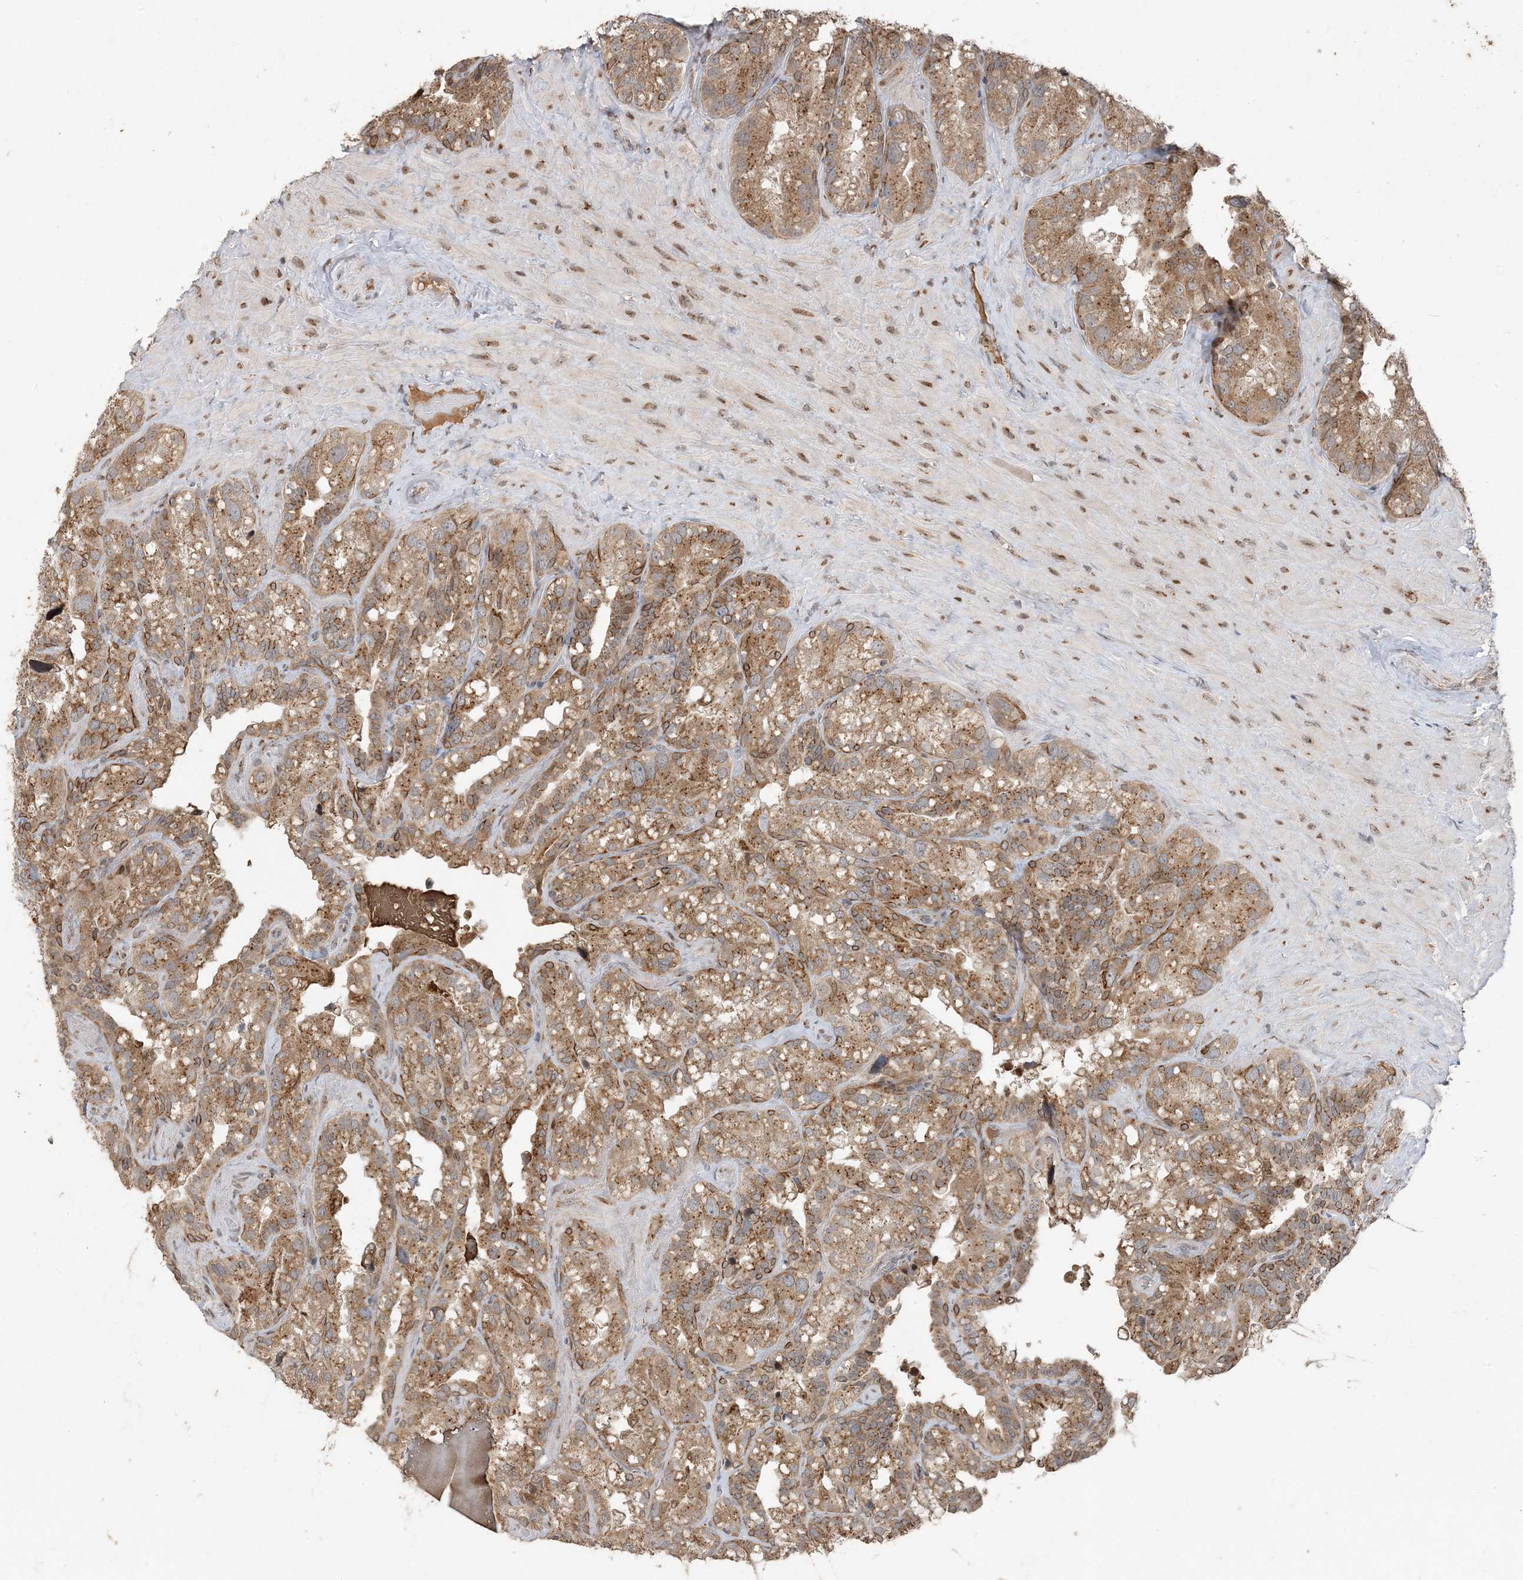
{"staining": {"intensity": "moderate", "quantity": ">75%", "location": "cytoplasmic/membranous"}, "tissue": "seminal vesicle", "cell_type": "Glandular cells", "image_type": "normal", "snomed": [{"axis": "morphology", "description": "Normal tissue, NOS"}, {"axis": "topography", "description": "Prostate"}, {"axis": "topography", "description": "Seminal veicle"}], "caption": "IHC image of benign human seminal vesicle stained for a protein (brown), which shows medium levels of moderate cytoplasmic/membranous positivity in about >75% of glandular cells.", "gene": "RER1", "patient": {"sex": "male", "age": 68}}